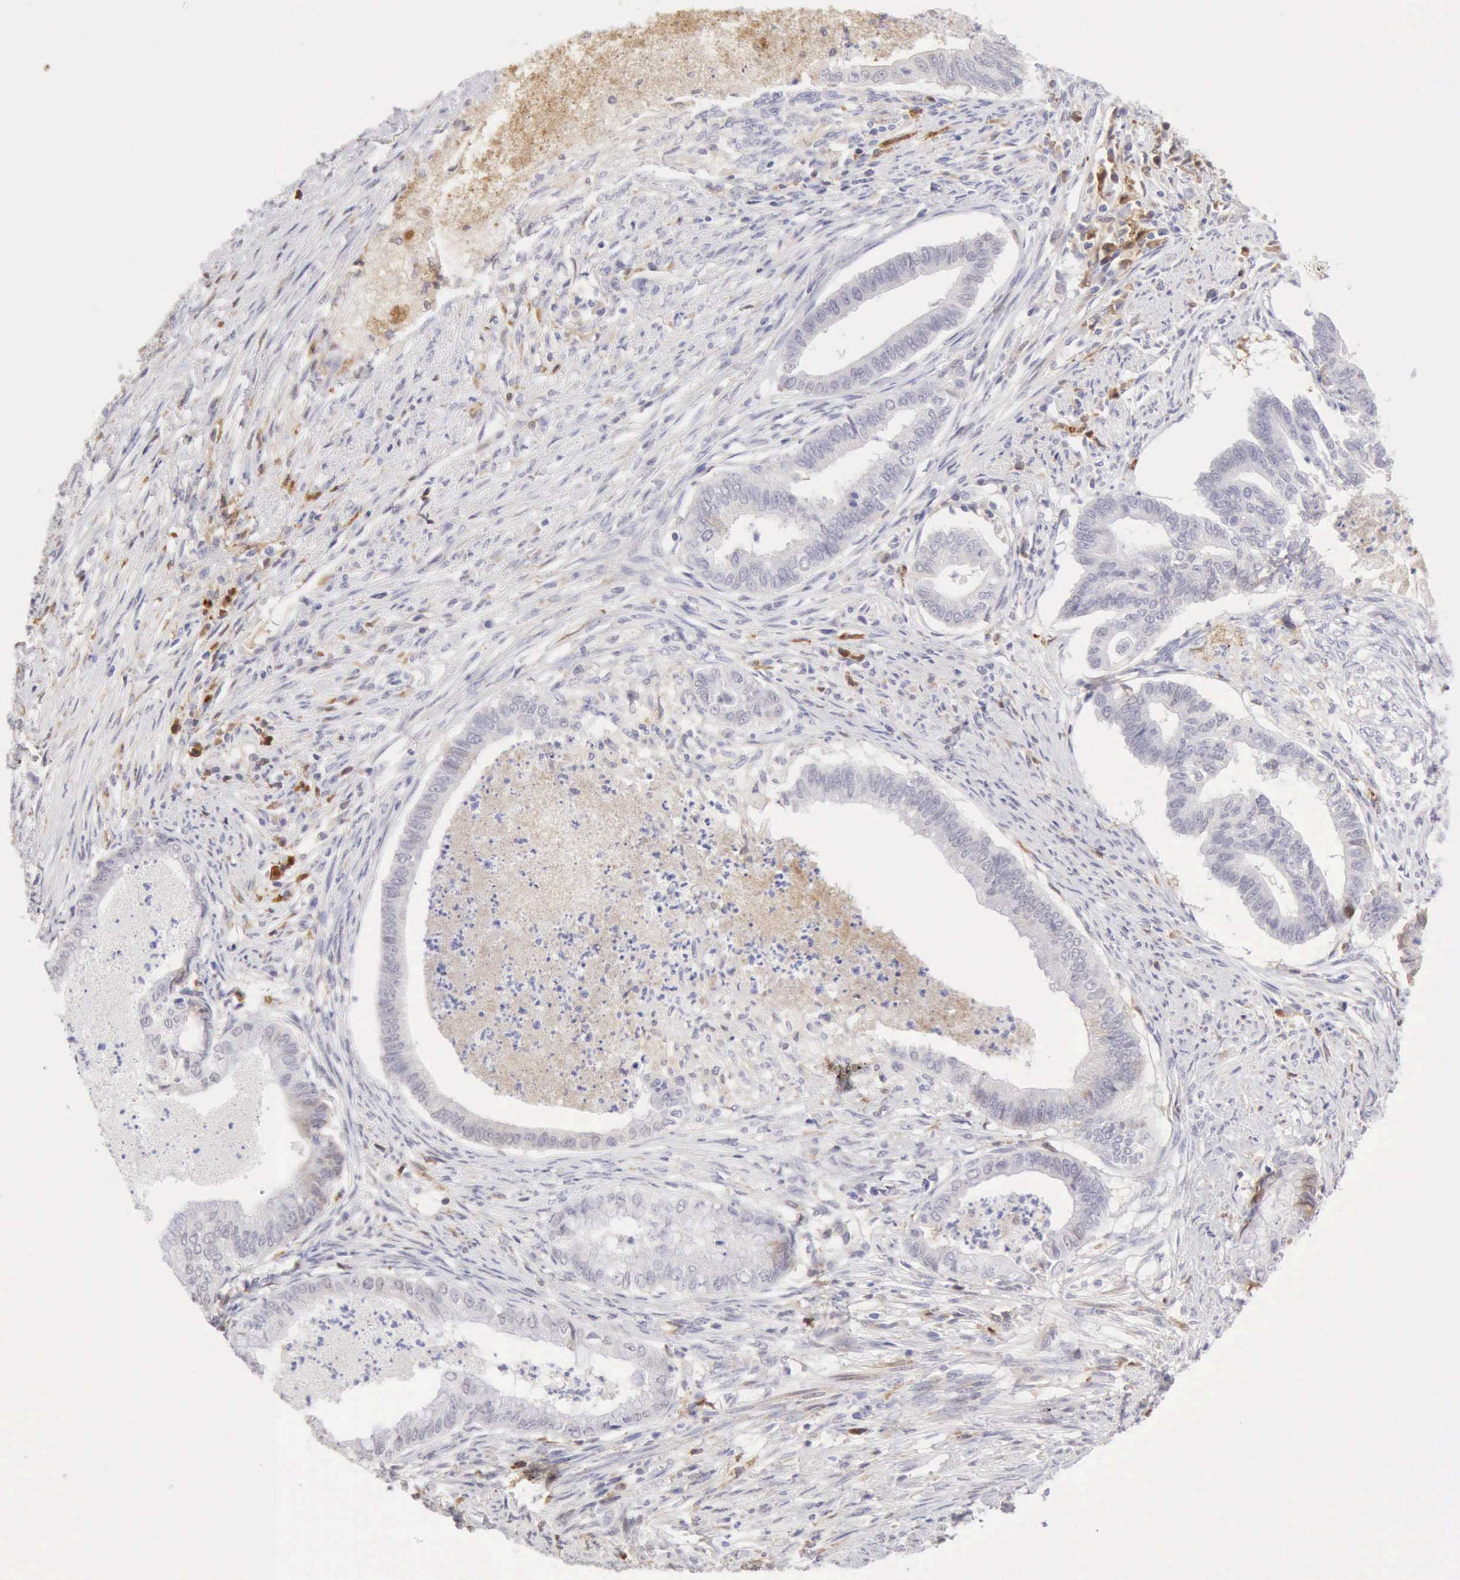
{"staining": {"intensity": "negative", "quantity": "none", "location": "none"}, "tissue": "endometrial cancer", "cell_type": "Tumor cells", "image_type": "cancer", "snomed": [{"axis": "morphology", "description": "Necrosis, NOS"}, {"axis": "morphology", "description": "Adenocarcinoma, NOS"}, {"axis": "topography", "description": "Endometrium"}], "caption": "An image of endometrial cancer (adenocarcinoma) stained for a protein demonstrates no brown staining in tumor cells.", "gene": "RNASE1", "patient": {"sex": "female", "age": 79}}